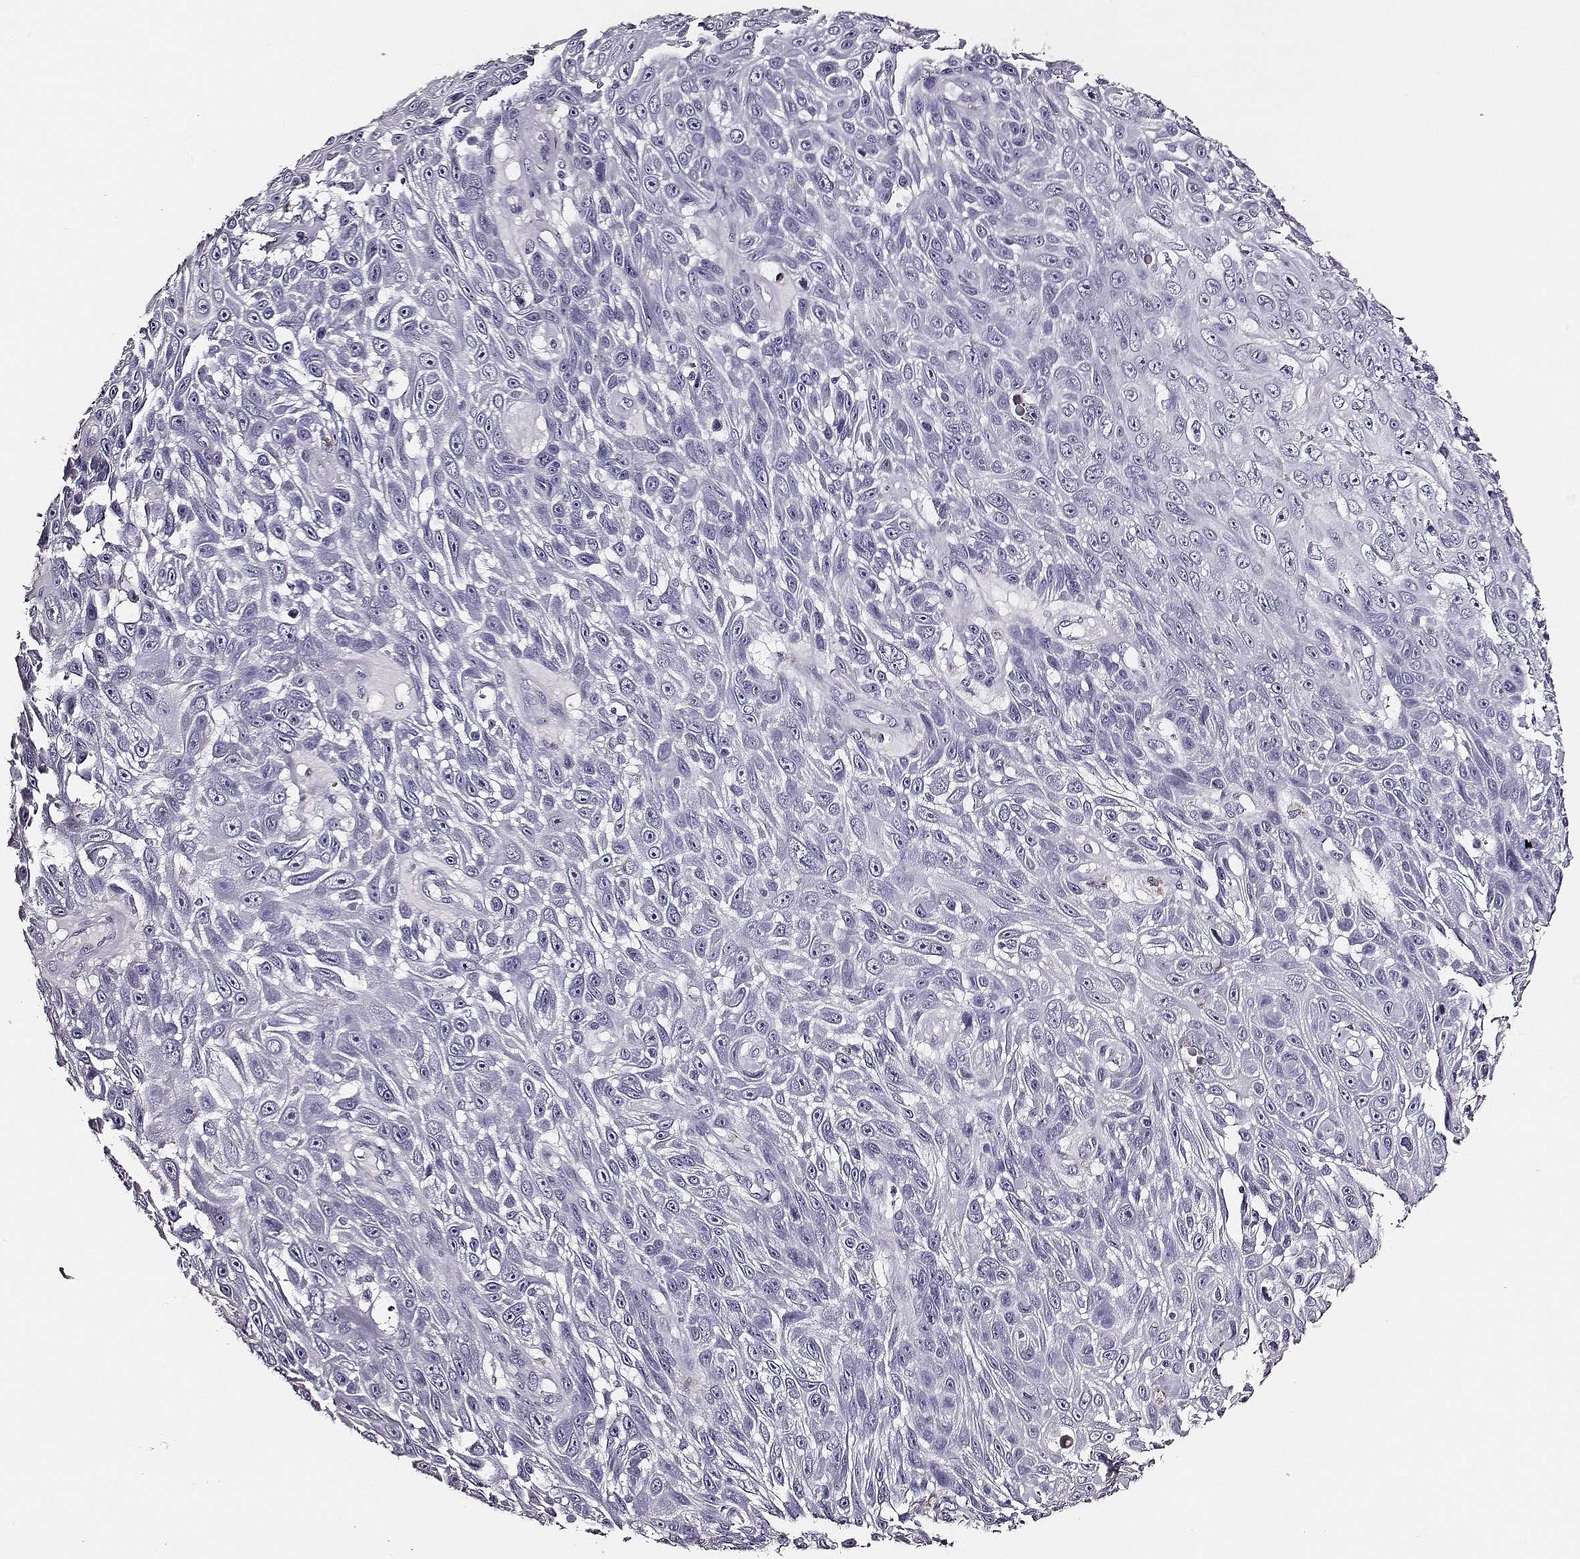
{"staining": {"intensity": "negative", "quantity": "none", "location": "none"}, "tissue": "skin cancer", "cell_type": "Tumor cells", "image_type": "cancer", "snomed": [{"axis": "morphology", "description": "Squamous cell carcinoma, NOS"}, {"axis": "topography", "description": "Skin"}], "caption": "This is an immunohistochemistry micrograph of human skin squamous cell carcinoma. There is no positivity in tumor cells.", "gene": "DPEP1", "patient": {"sex": "male", "age": 82}}